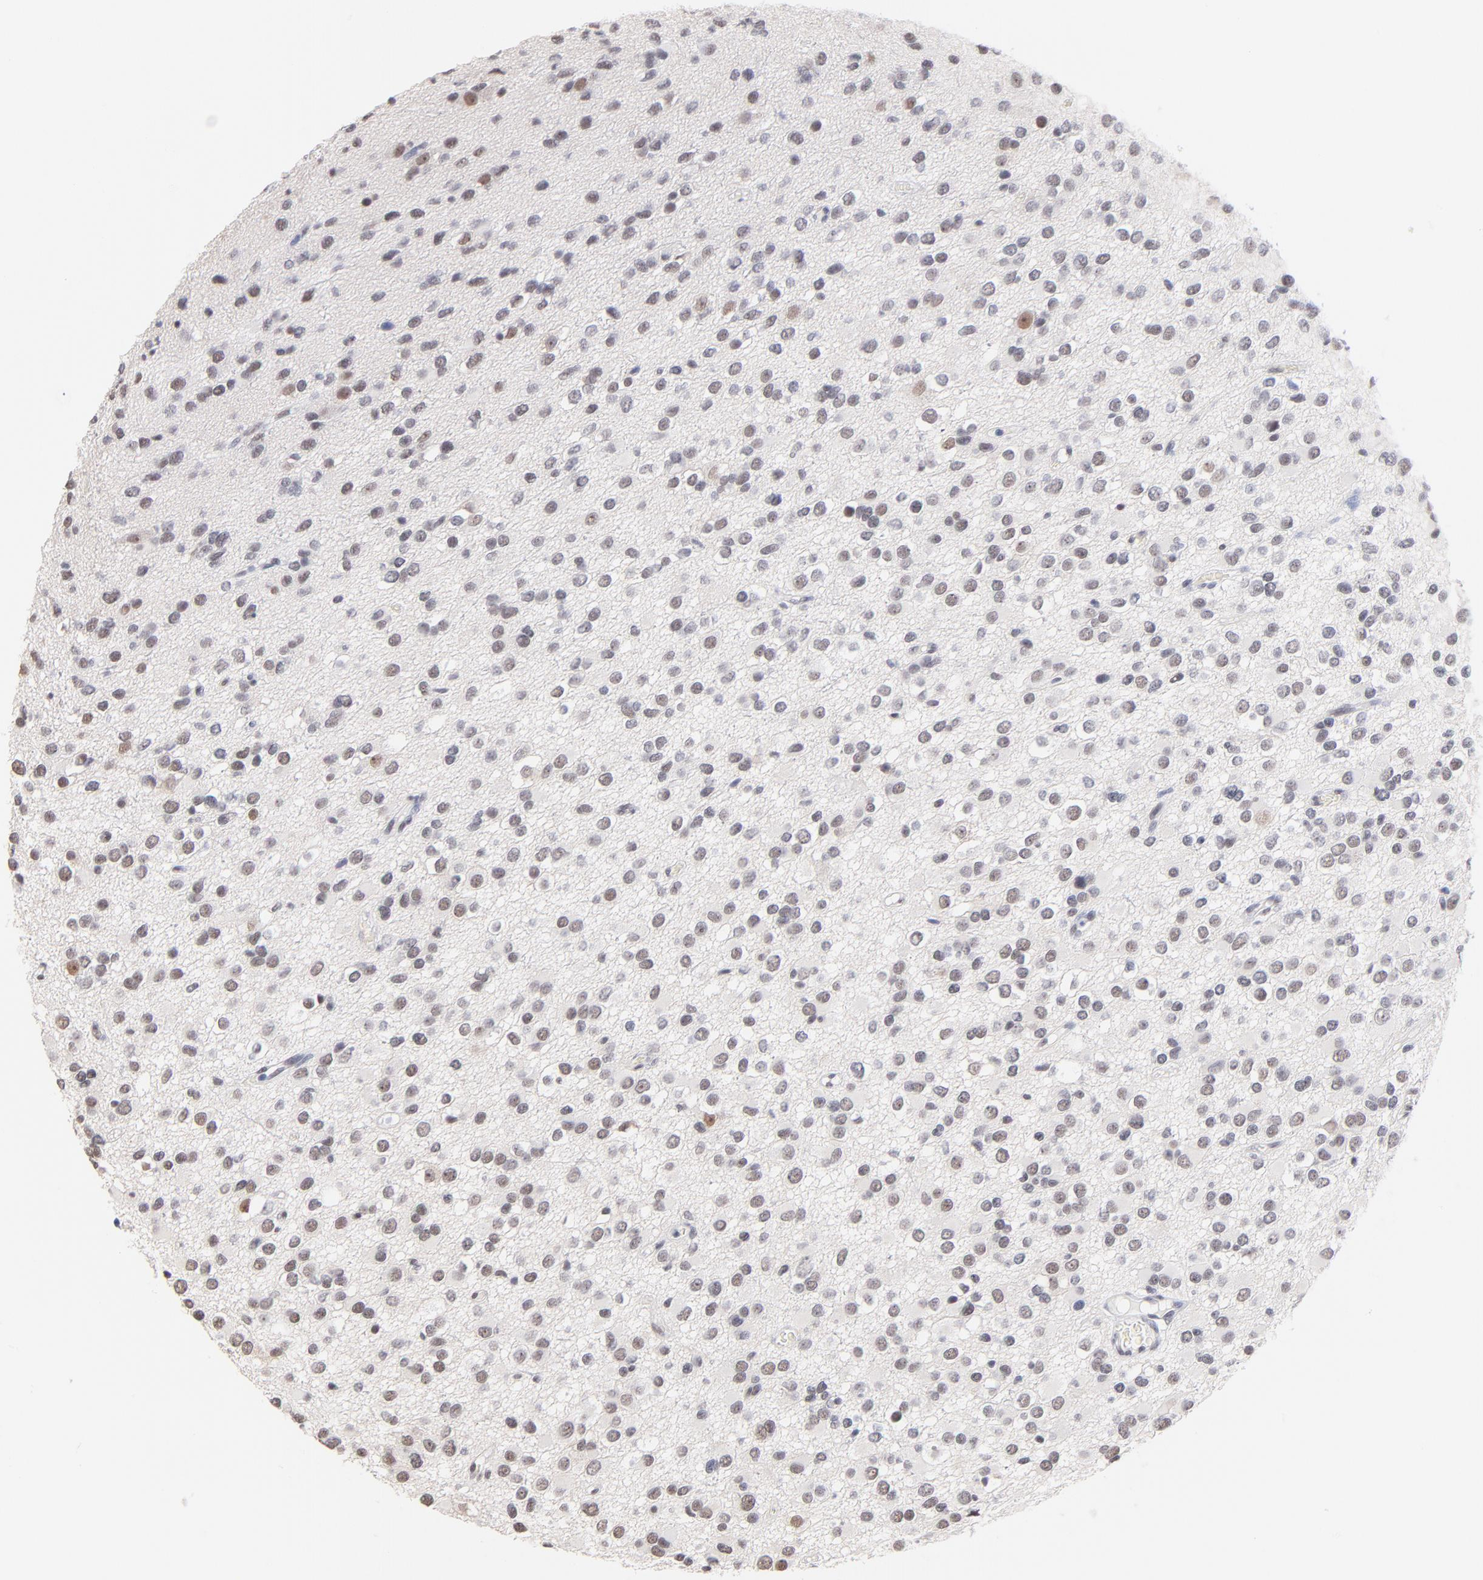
{"staining": {"intensity": "weak", "quantity": "<25%", "location": "nuclear"}, "tissue": "glioma", "cell_type": "Tumor cells", "image_type": "cancer", "snomed": [{"axis": "morphology", "description": "Glioma, malignant, Low grade"}, {"axis": "topography", "description": "Brain"}], "caption": "Protein analysis of malignant low-grade glioma reveals no significant positivity in tumor cells.", "gene": "ZNF74", "patient": {"sex": "male", "age": 42}}